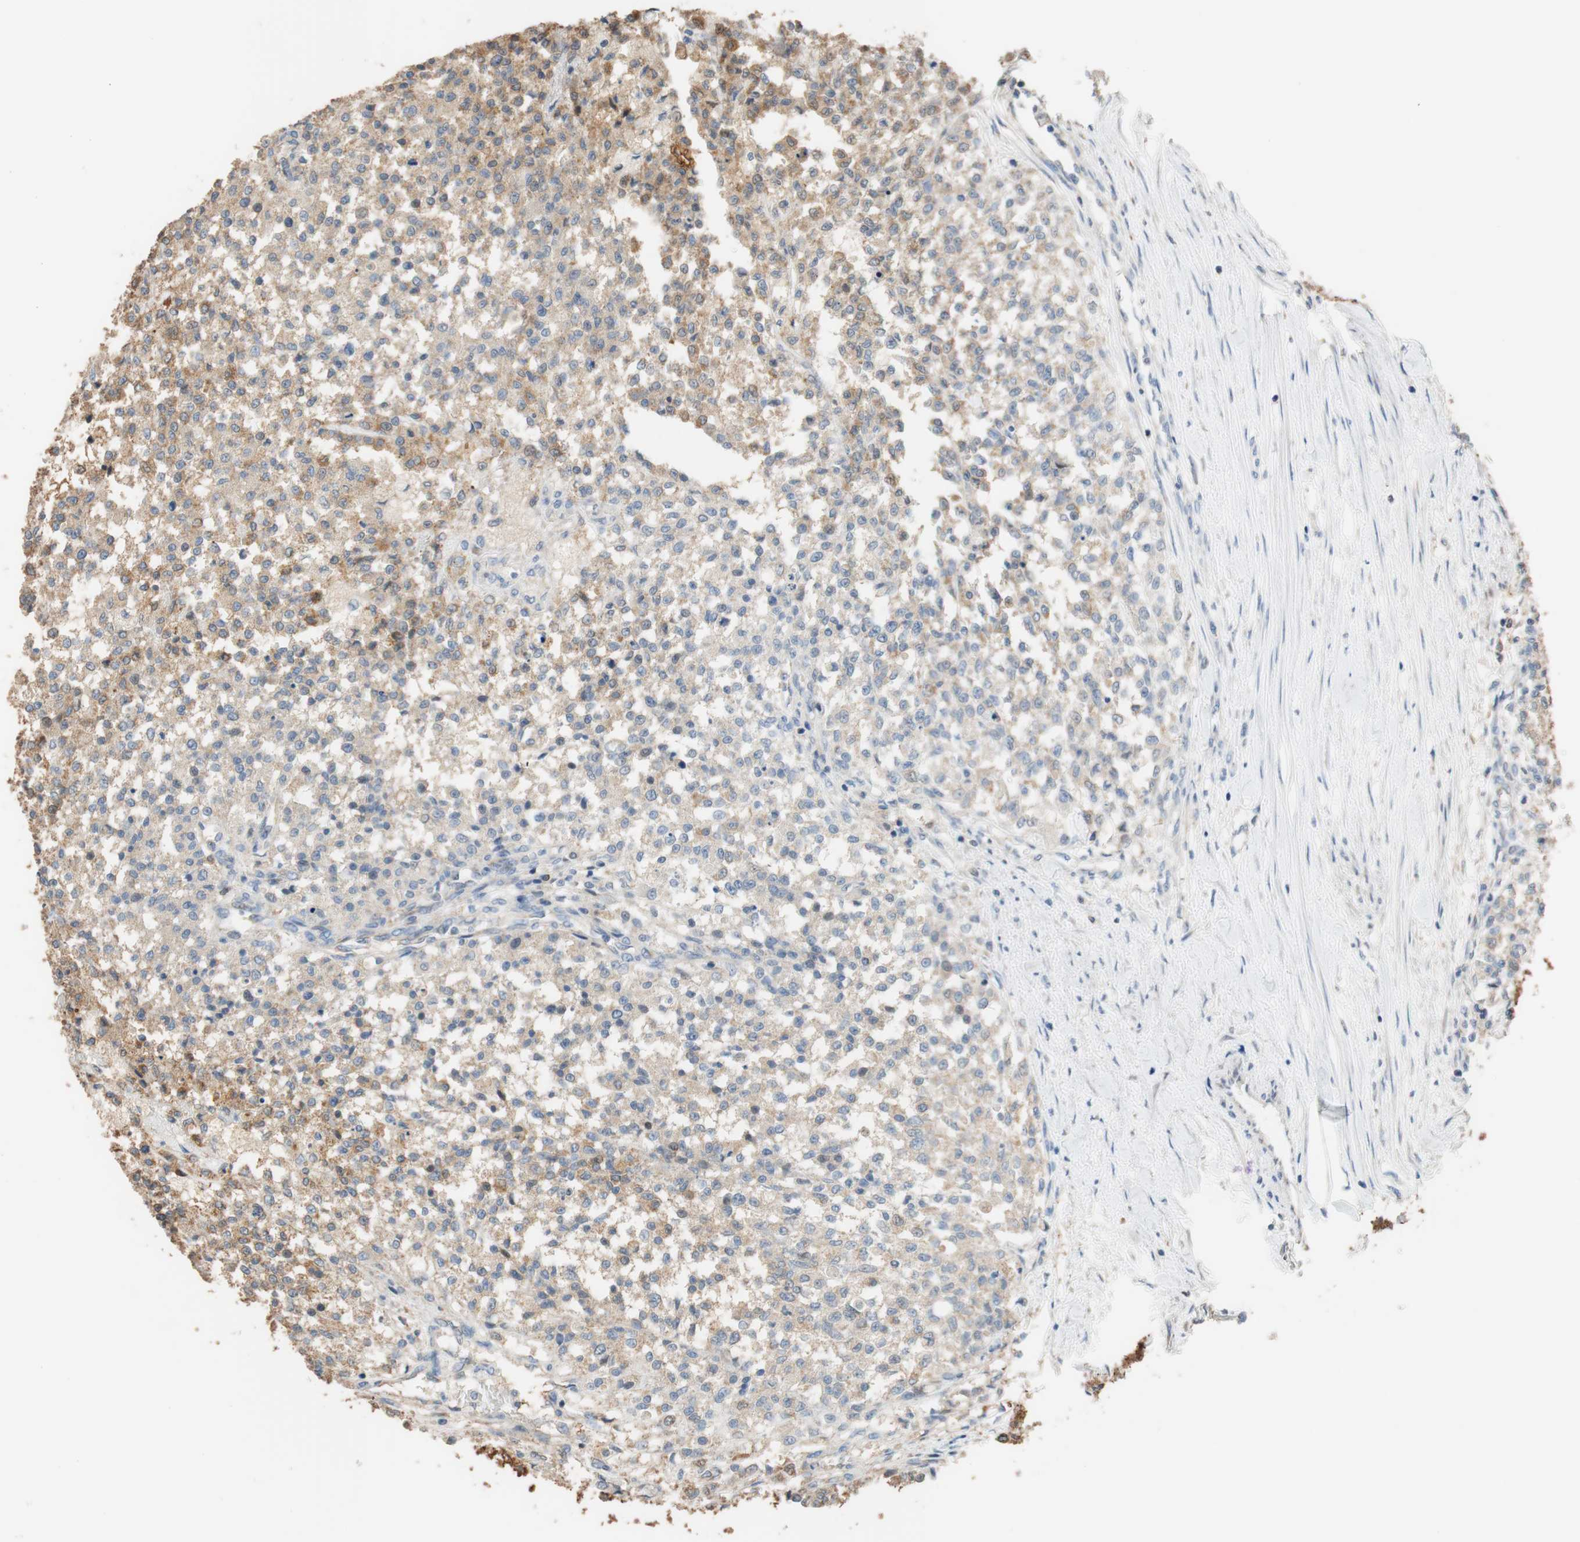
{"staining": {"intensity": "moderate", "quantity": "25%-75%", "location": "cytoplasmic/membranous"}, "tissue": "testis cancer", "cell_type": "Tumor cells", "image_type": "cancer", "snomed": [{"axis": "morphology", "description": "Seminoma, NOS"}, {"axis": "topography", "description": "Testis"}], "caption": "A photomicrograph showing moderate cytoplasmic/membranous staining in approximately 25%-75% of tumor cells in testis cancer, as visualized by brown immunohistochemical staining.", "gene": "ALDH1A2", "patient": {"sex": "male", "age": 59}}